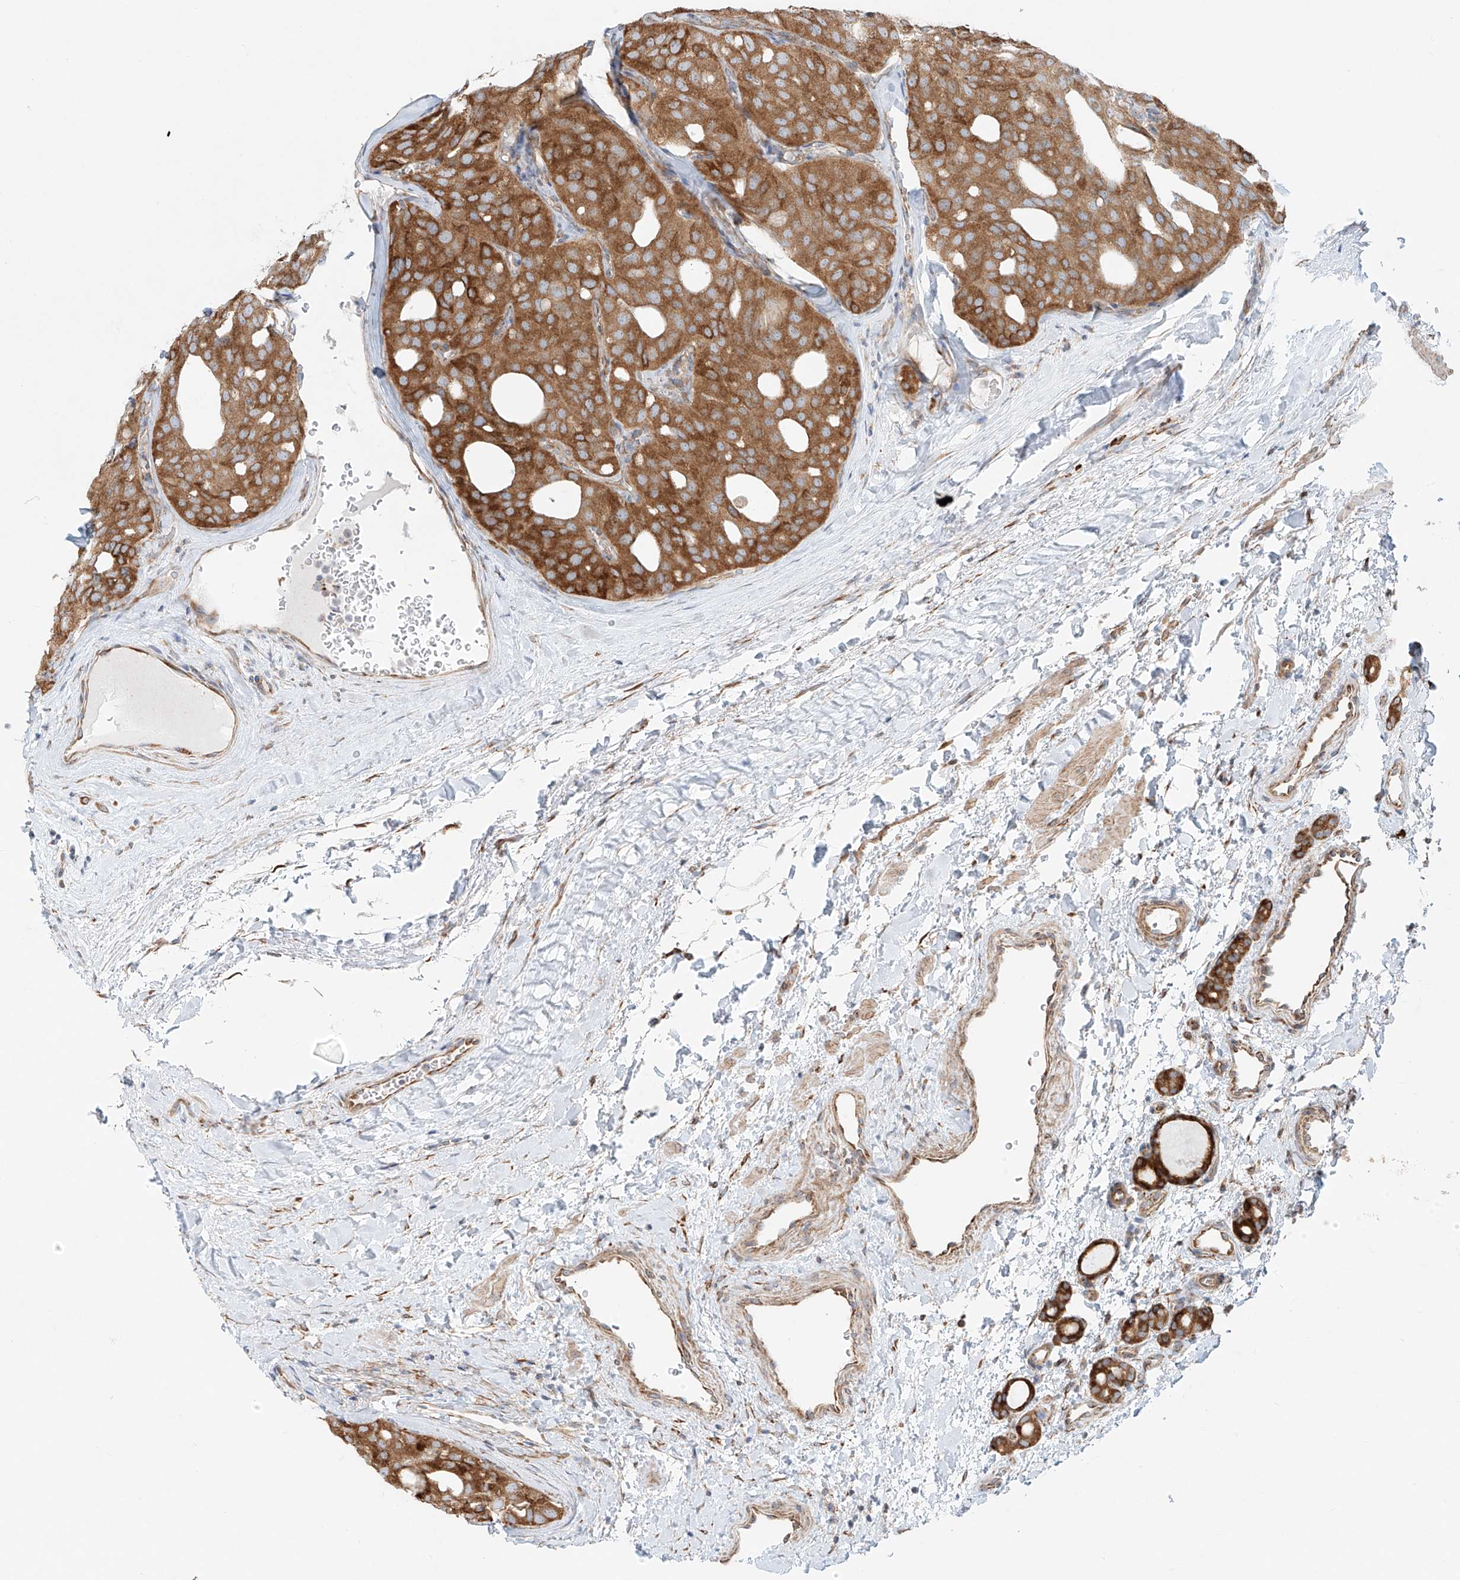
{"staining": {"intensity": "moderate", "quantity": ">75%", "location": "cytoplasmic/membranous"}, "tissue": "thyroid cancer", "cell_type": "Tumor cells", "image_type": "cancer", "snomed": [{"axis": "morphology", "description": "Follicular adenoma carcinoma, NOS"}, {"axis": "topography", "description": "Thyroid gland"}], "caption": "Protein expression analysis of thyroid cancer (follicular adenoma carcinoma) demonstrates moderate cytoplasmic/membranous expression in about >75% of tumor cells.", "gene": "EIPR1", "patient": {"sex": "male", "age": 75}}